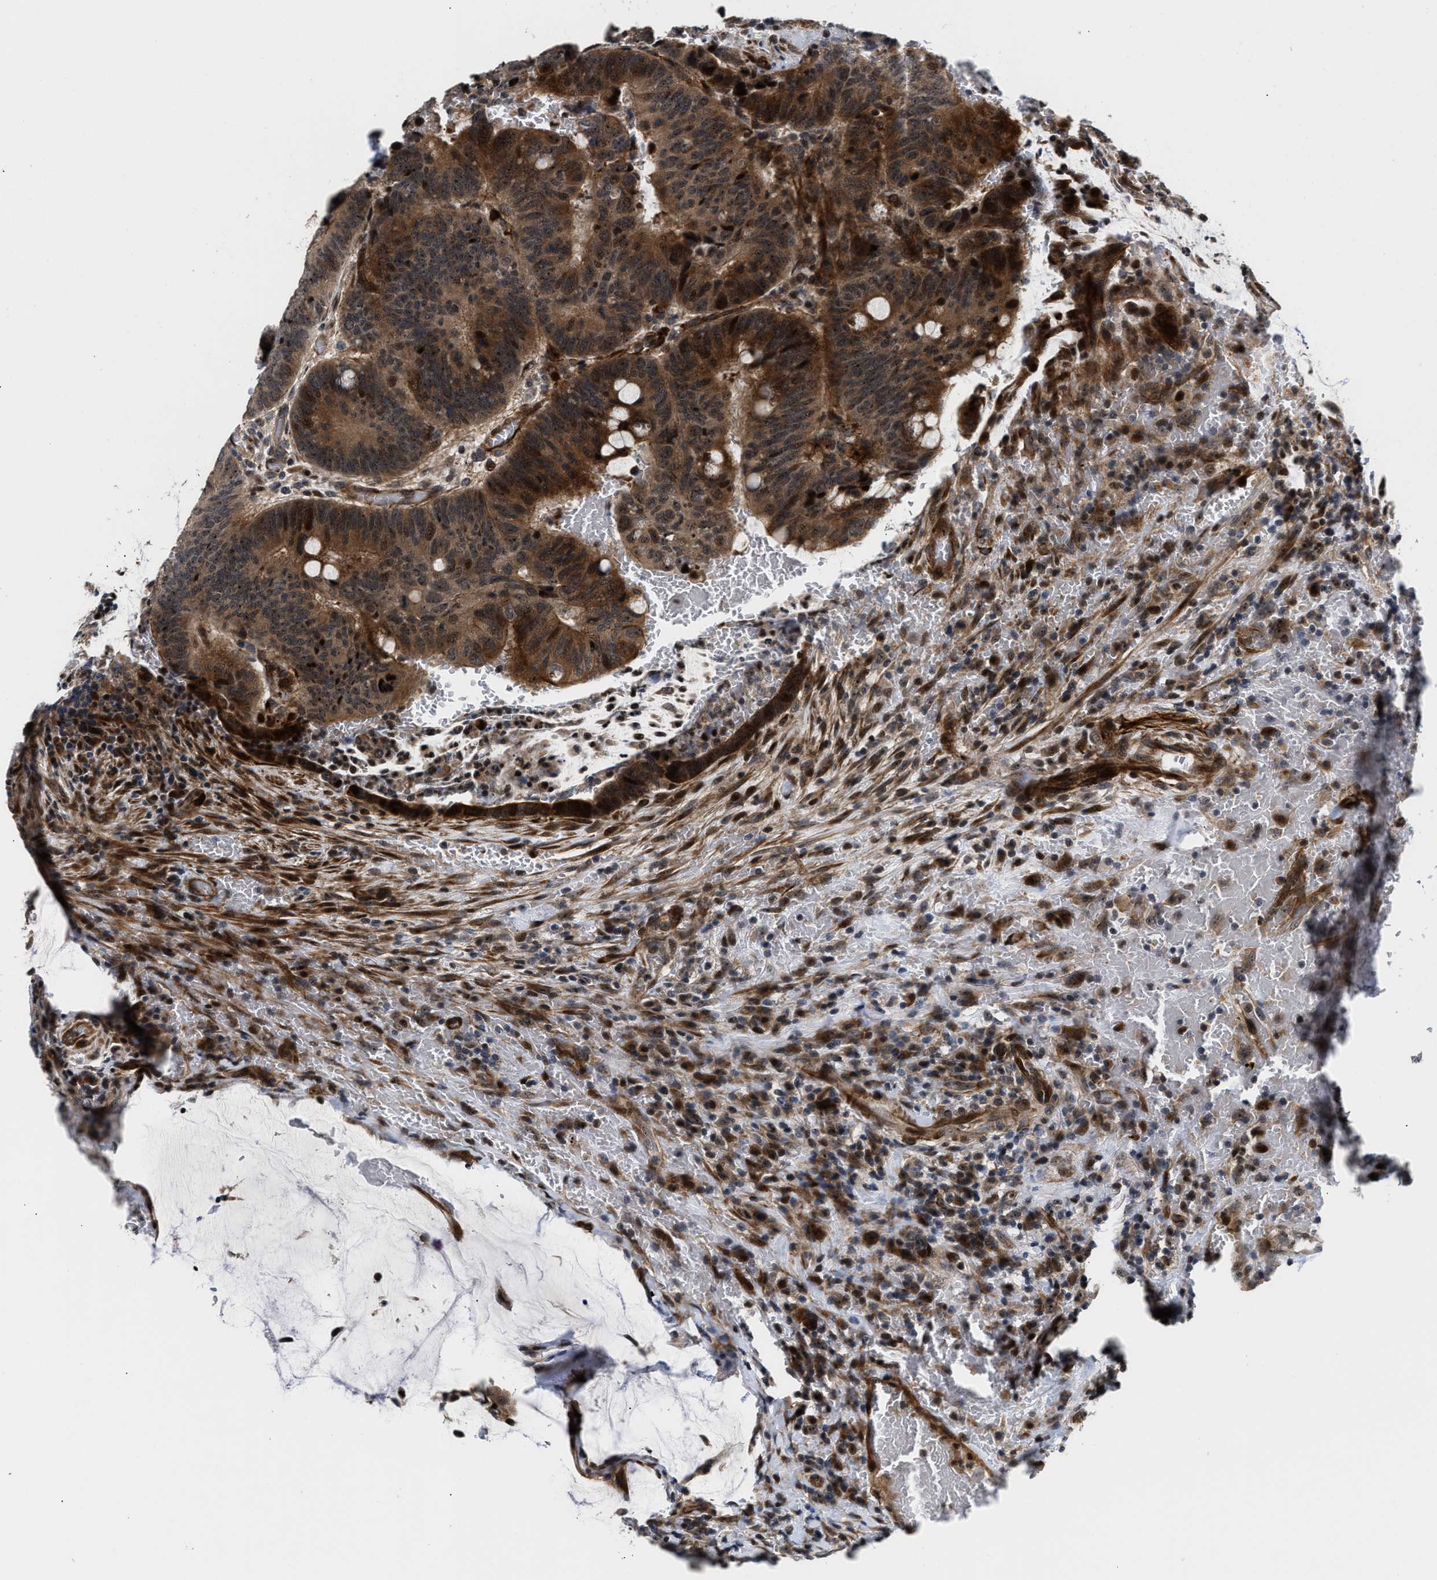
{"staining": {"intensity": "moderate", "quantity": ">75%", "location": "cytoplasmic/membranous,nuclear"}, "tissue": "colorectal cancer", "cell_type": "Tumor cells", "image_type": "cancer", "snomed": [{"axis": "morphology", "description": "Normal tissue, NOS"}, {"axis": "morphology", "description": "Adenocarcinoma, NOS"}, {"axis": "topography", "description": "Rectum"}, {"axis": "topography", "description": "Peripheral nerve tissue"}], "caption": "Moderate cytoplasmic/membranous and nuclear staining is identified in about >75% of tumor cells in colorectal cancer (adenocarcinoma).", "gene": "ALDH3A2", "patient": {"sex": "male", "age": 92}}